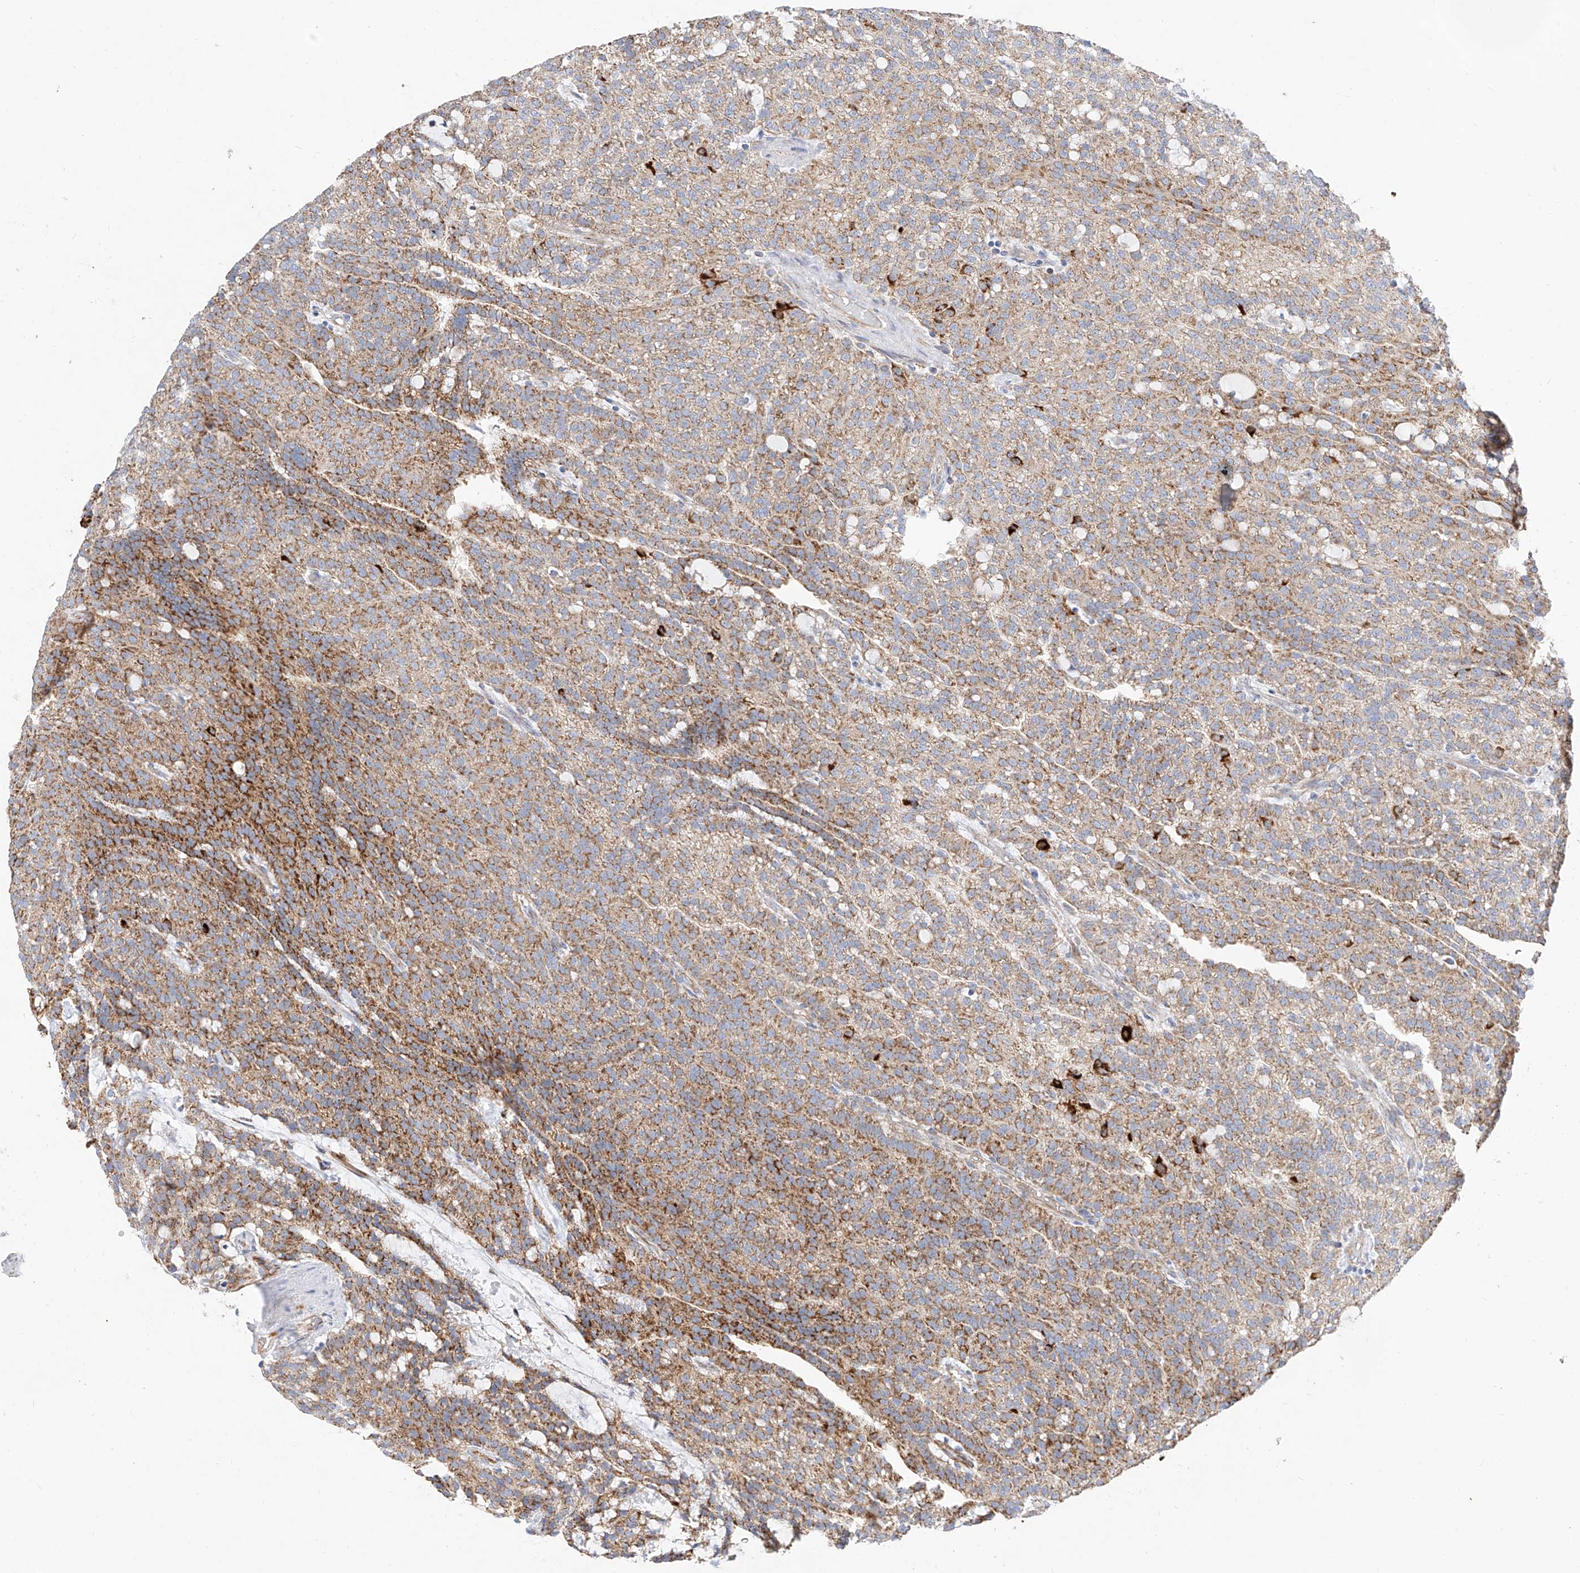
{"staining": {"intensity": "strong", "quantity": ">75%", "location": "cytoplasmic/membranous"}, "tissue": "renal cancer", "cell_type": "Tumor cells", "image_type": "cancer", "snomed": [{"axis": "morphology", "description": "Adenocarcinoma, NOS"}, {"axis": "topography", "description": "Kidney"}], "caption": "Tumor cells exhibit high levels of strong cytoplasmic/membranous expression in about >75% of cells in renal cancer (adenocarcinoma).", "gene": "CST9", "patient": {"sex": "male", "age": 63}}